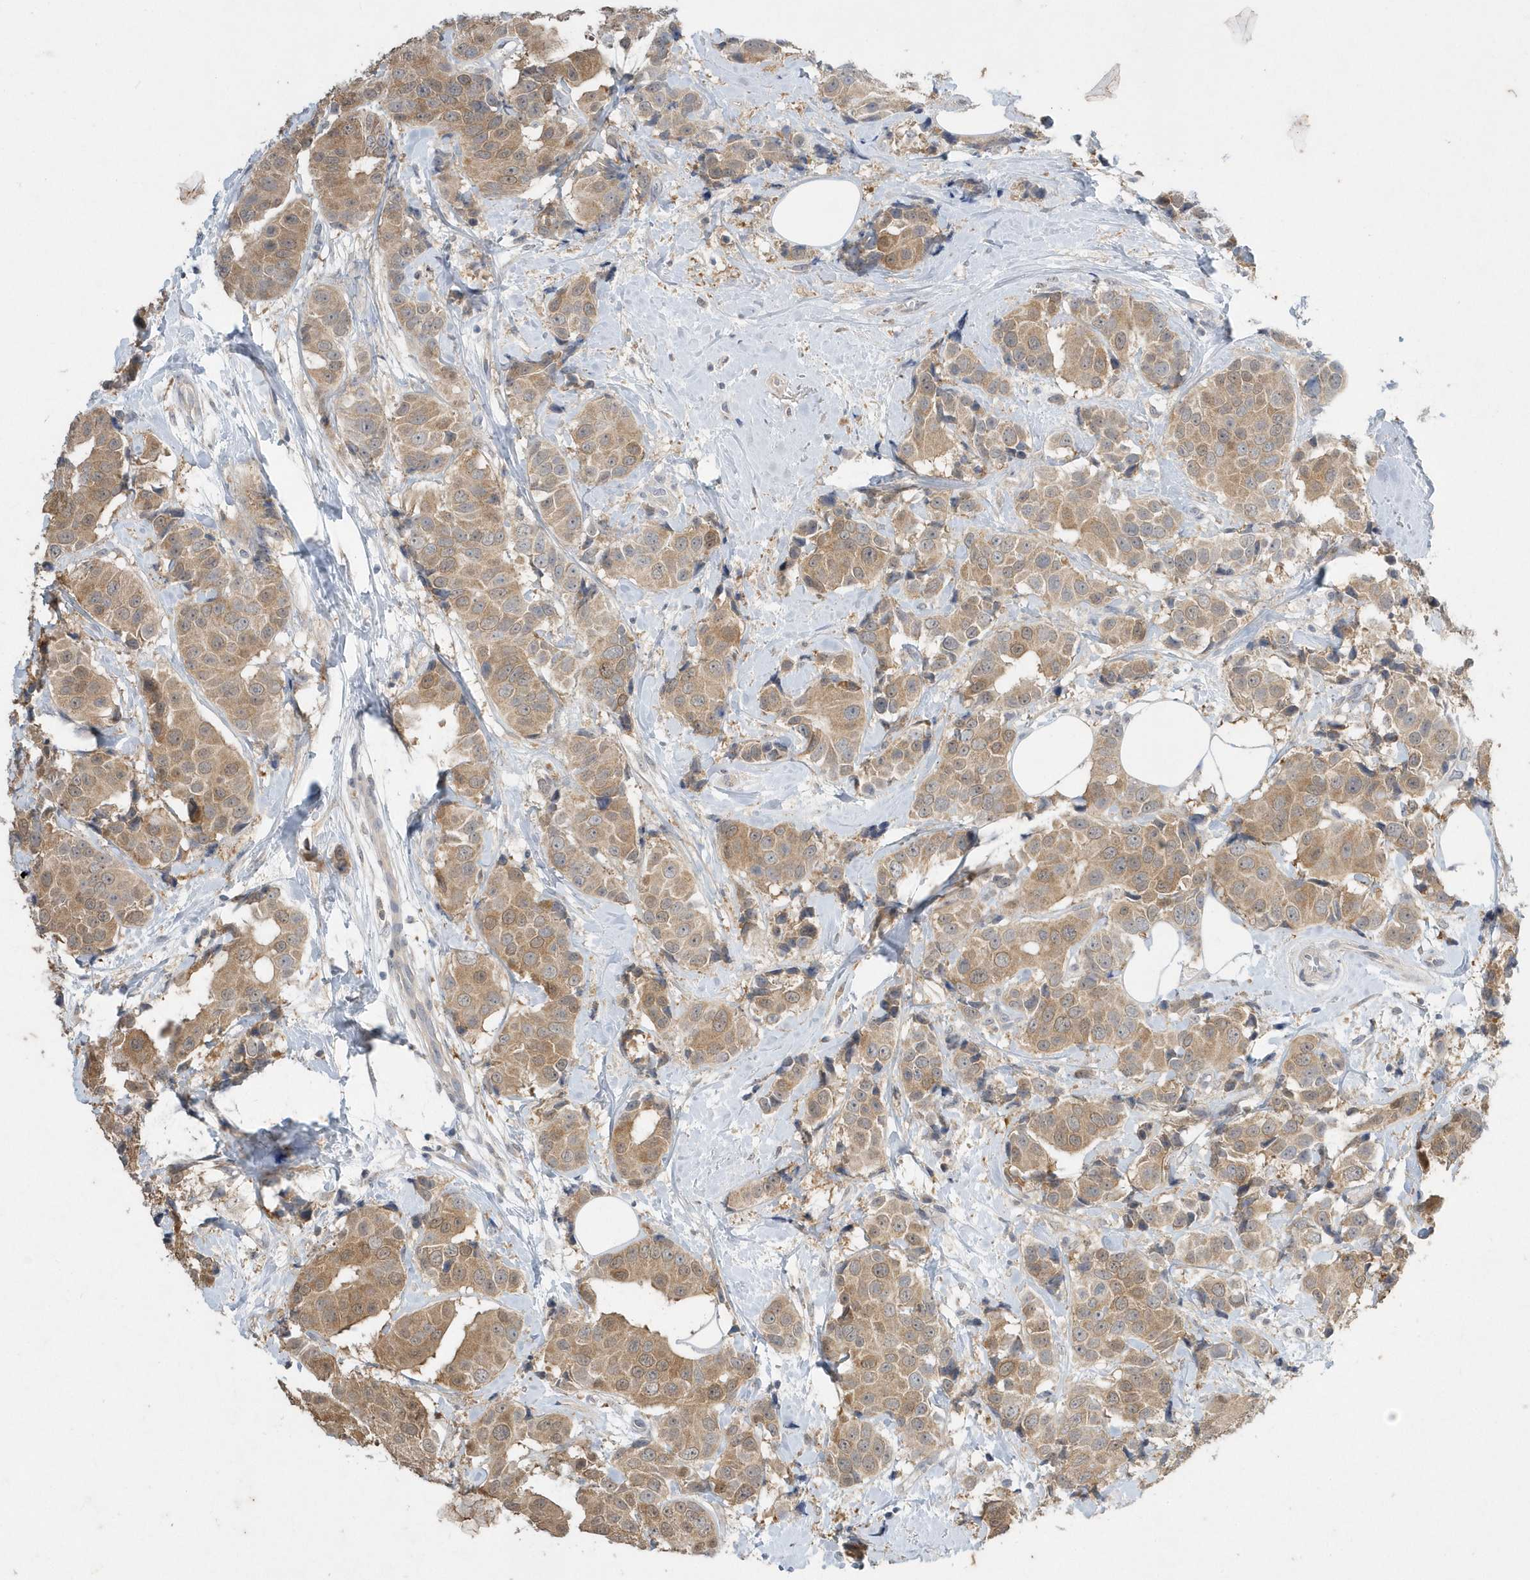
{"staining": {"intensity": "moderate", "quantity": ">75%", "location": "cytoplasmic/membranous"}, "tissue": "breast cancer", "cell_type": "Tumor cells", "image_type": "cancer", "snomed": [{"axis": "morphology", "description": "Normal tissue, NOS"}, {"axis": "morphology", "description": "Duct carcinoma"}, {"axis": "topography", "description": "Breast"}], "caption": "Approximately >75% of tumor cells in human invasive ductal carcinoma (breast) demonstrate moderate cytoplasmic/membranous protein positivity as visualized by brown immunohistochemical staining.", "gene": "AKR7A2", "patient": {"sex": "female", "age": 39}}